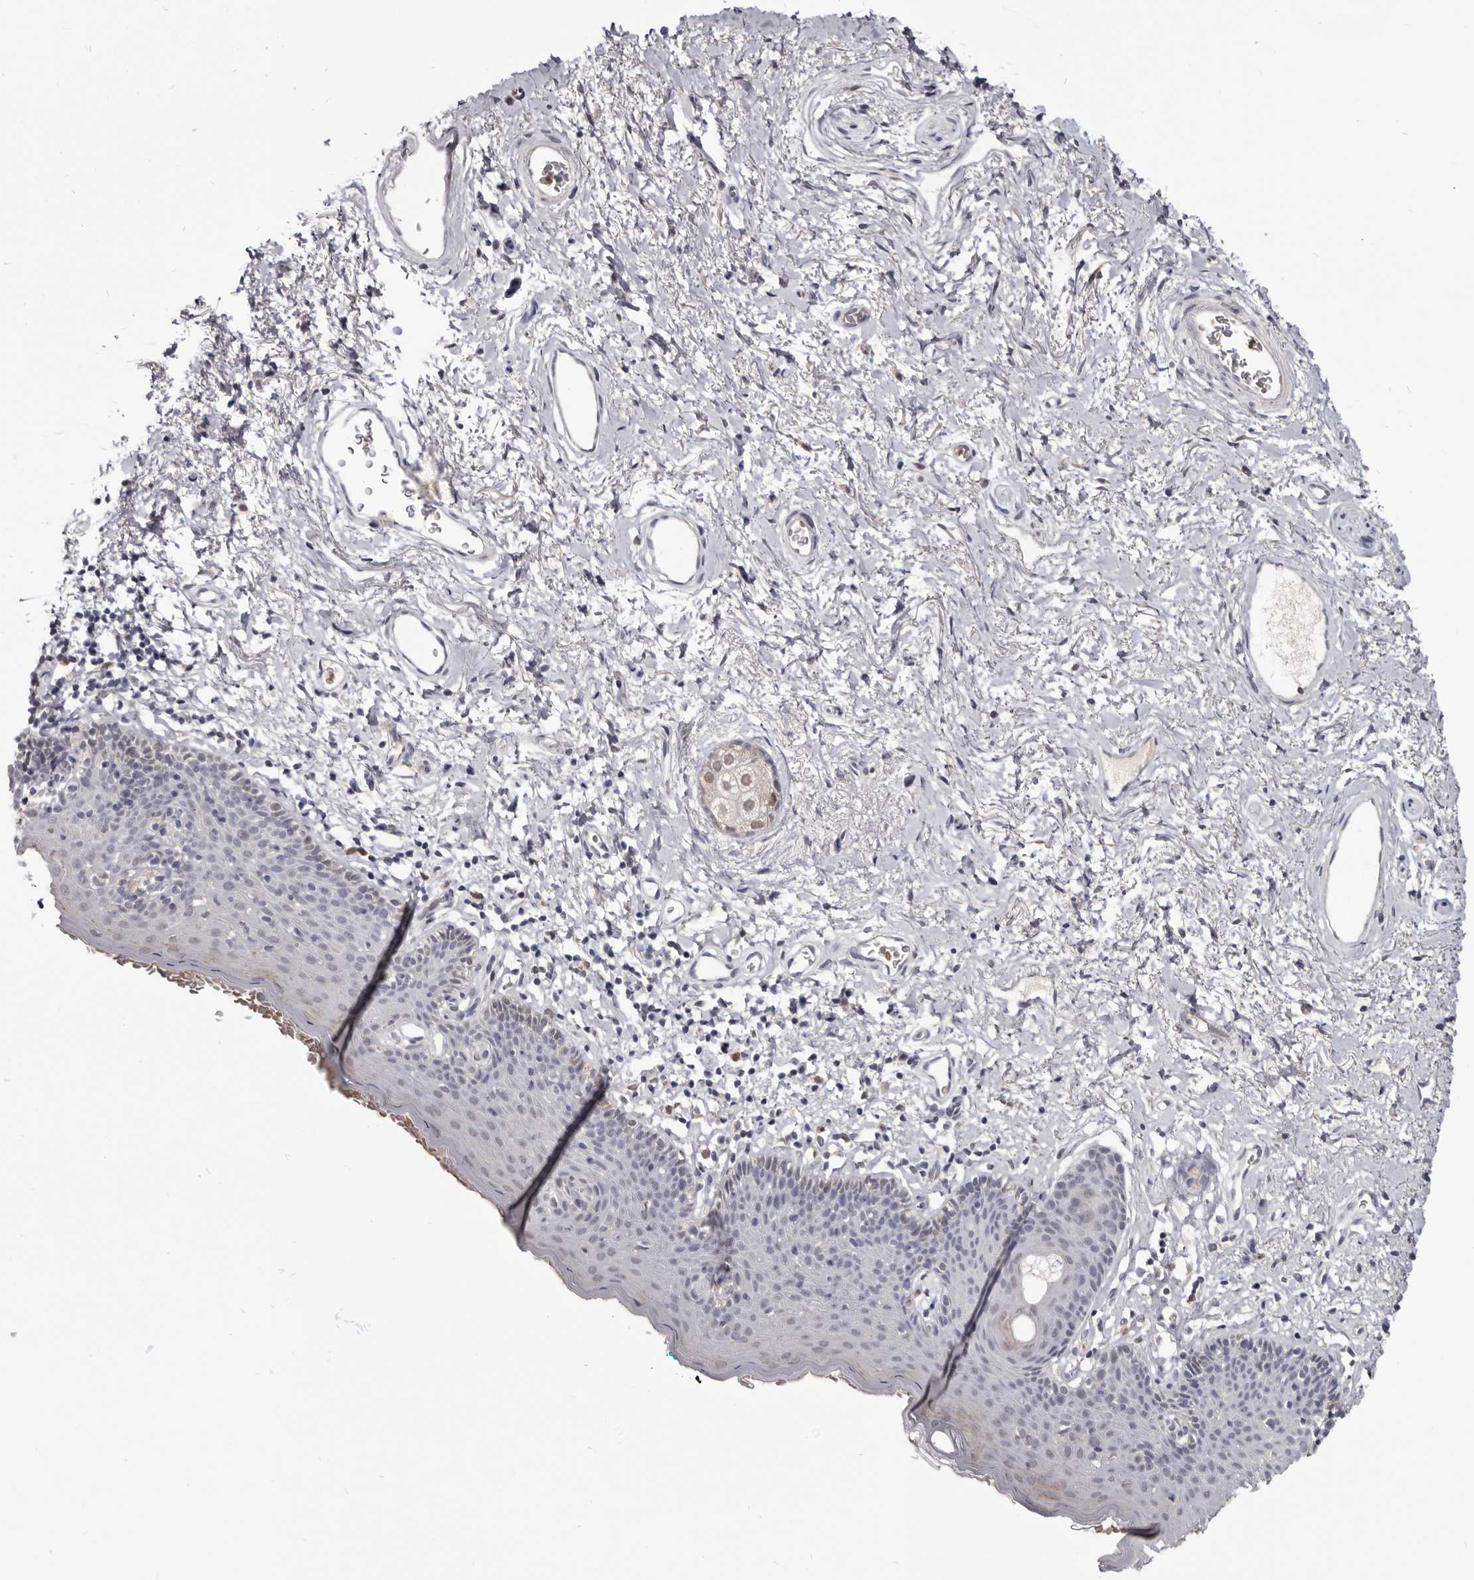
{"staining": {"intensity": "negative", "quantity": "none", "location": "none"}, "tissue": "skin", "cell_type": "Epidermal cells", "image_type": "normal", "snomed": [{"axis": "morphology", "description": "Normal tissue, NOS"}, {"axis": "topography", "description": "Vulva"}], "caption": "Epidermal cells are negative for brown protein staining in benign skin. (DAB (3,3'-diaminobenzidine) immunohistochemistry (IHC) with hematoxylin counter stain).", "gene": "CGN", "patient": {"sex": "female", "age": 66}}